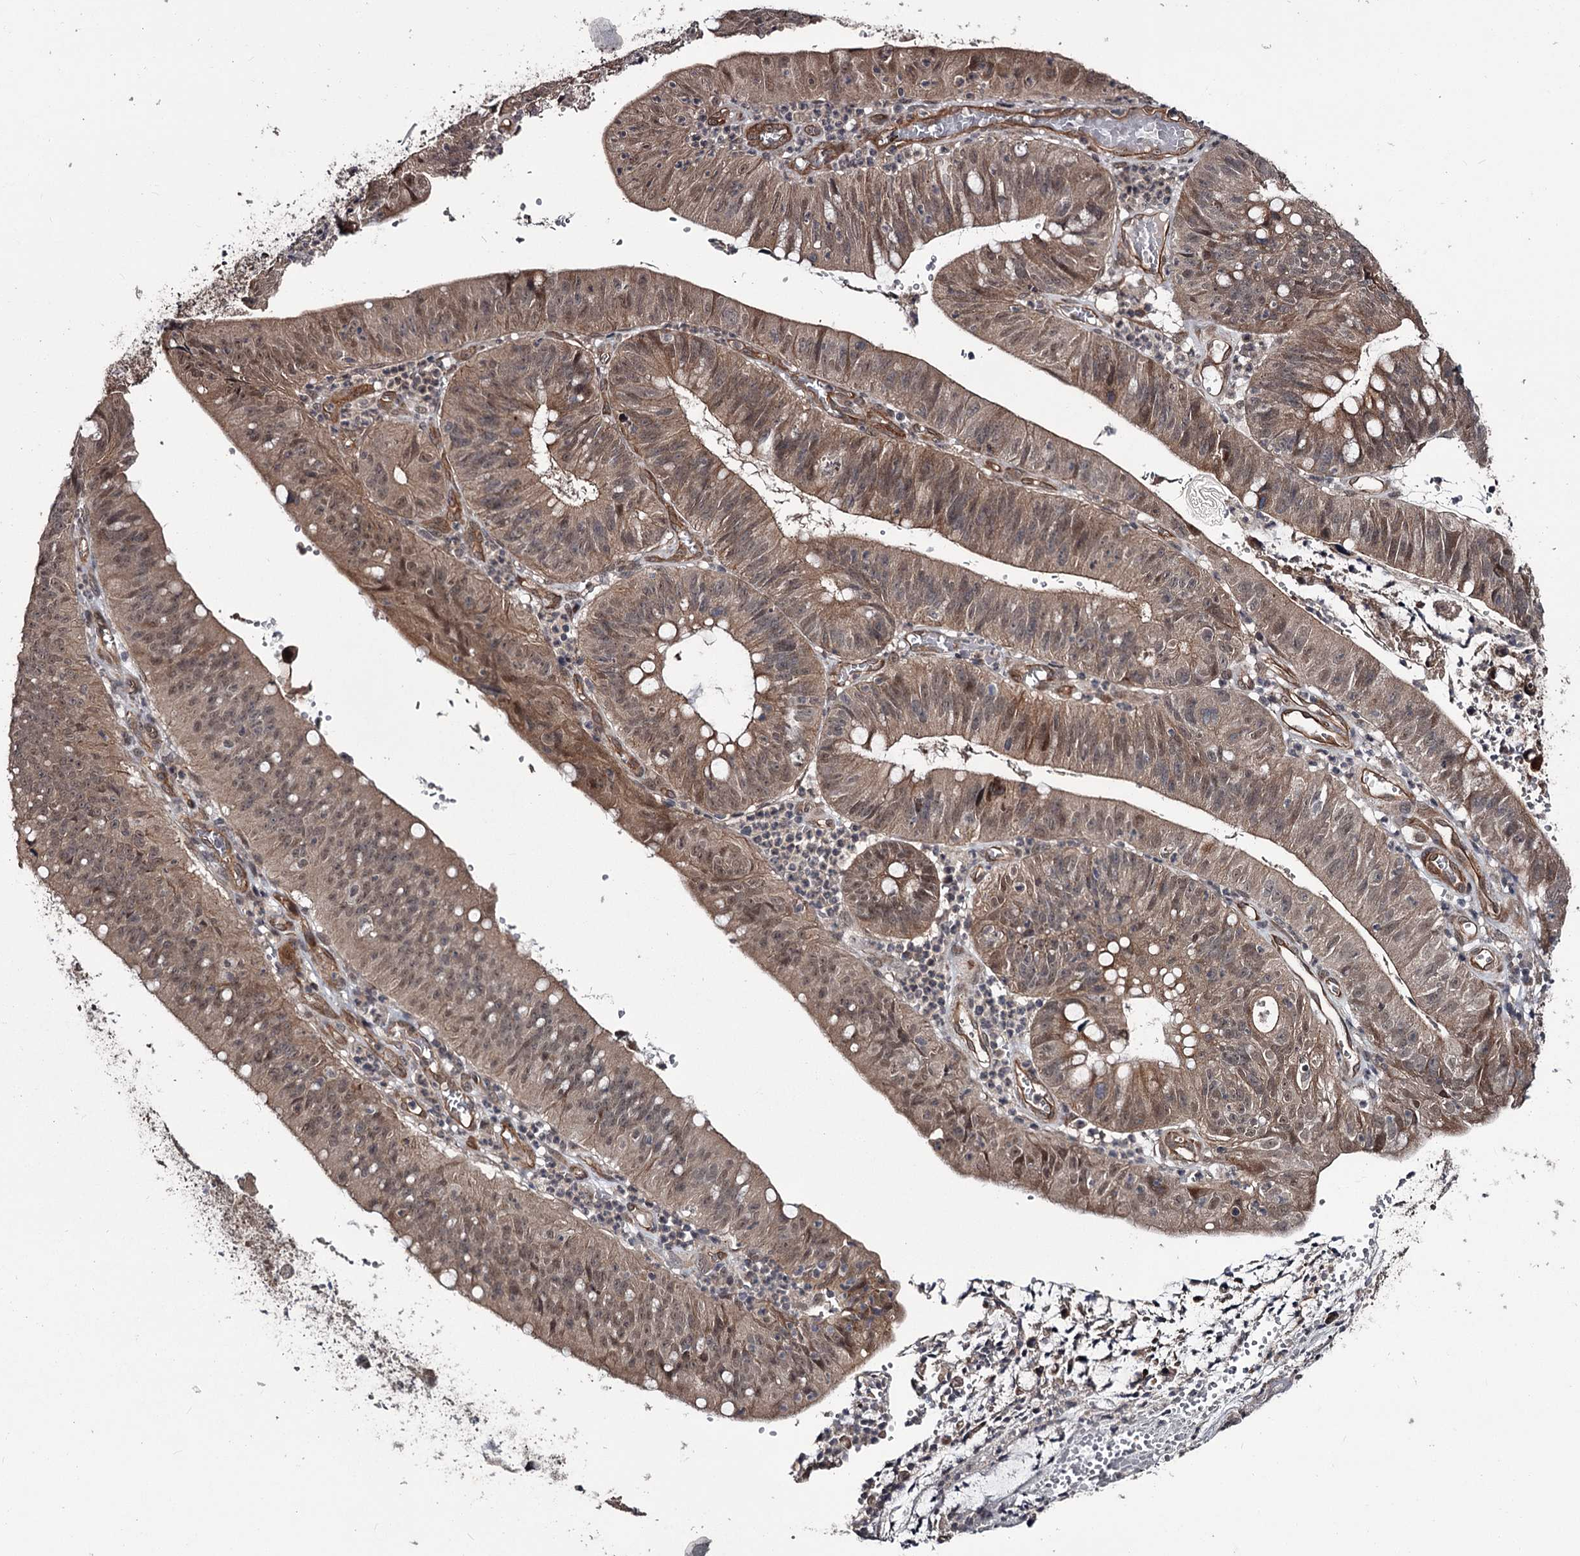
{"staining": {"intensity": "moderate", "quantity": ">75%", "location": "cytoplasmic/membranous,nuclear"}, "tissue": "stomach cancer", "cell_type": "Tumor cells", "image_type": "cancer", "snomed": [{"axis": "morphology", "description": "Adenocarcinoma, NOS"}, {"axis": "topography", "description": "Stomach"}], "caption": "Brown immunohistochemical staining in human stomach cancer (adenocarcinoma) reveals moderate cytoplasmic/membranous and nuclear expression in approximately >75% of tumor cells.", "gene": "CDC42EP2", "patient": {"sex": "male", "age": 59}}